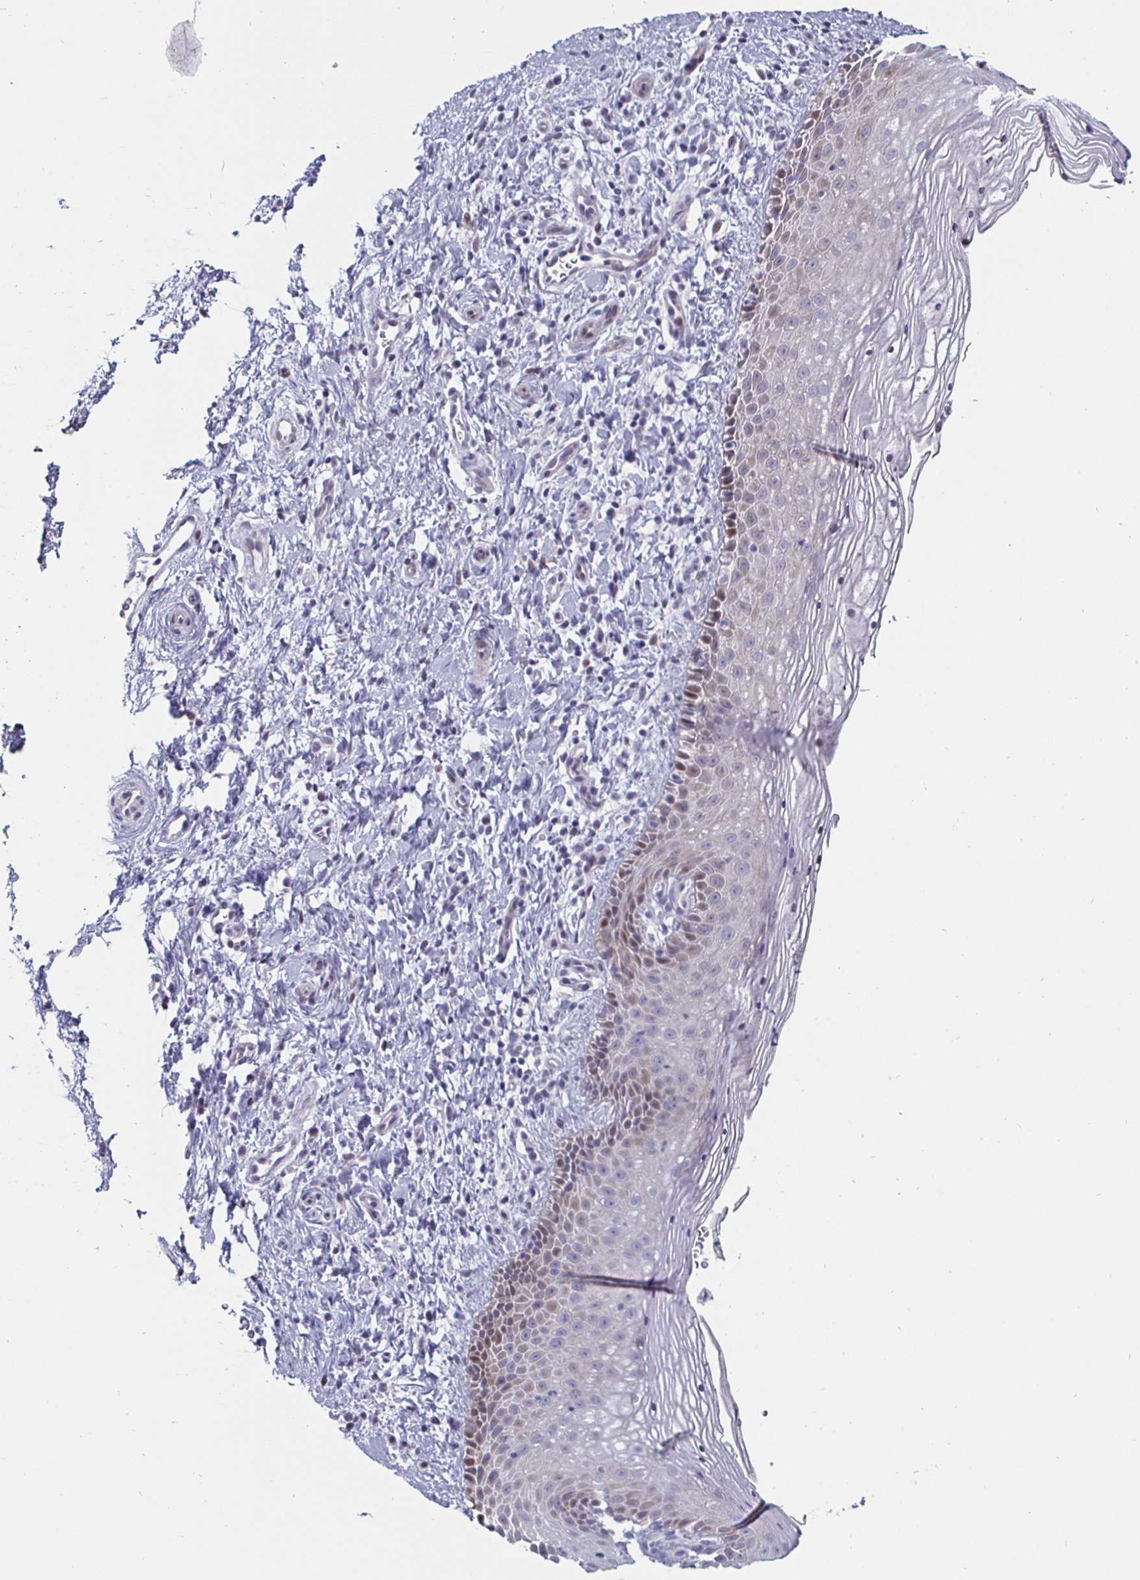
{"staining": {"intensity": "weak", "quantity": "<25%", "location": "nuclear"}, "tissue": "vagina", "cell_type": "Squamous epithelial cells", "image_type": "normal", "snomed": [{"axis": "morphology", "description": "Normal tissue, NOS"}, {"axis": "topography", "description": "Vagina"}], "caption": "Immunohistochemistry (IHC) of normal vagina reveals no positivity in squamous epithelial cells. Nuclei are stained in blue.", "gene": "DMRTB1", "patient": {"sex": "female", "age": 51}}